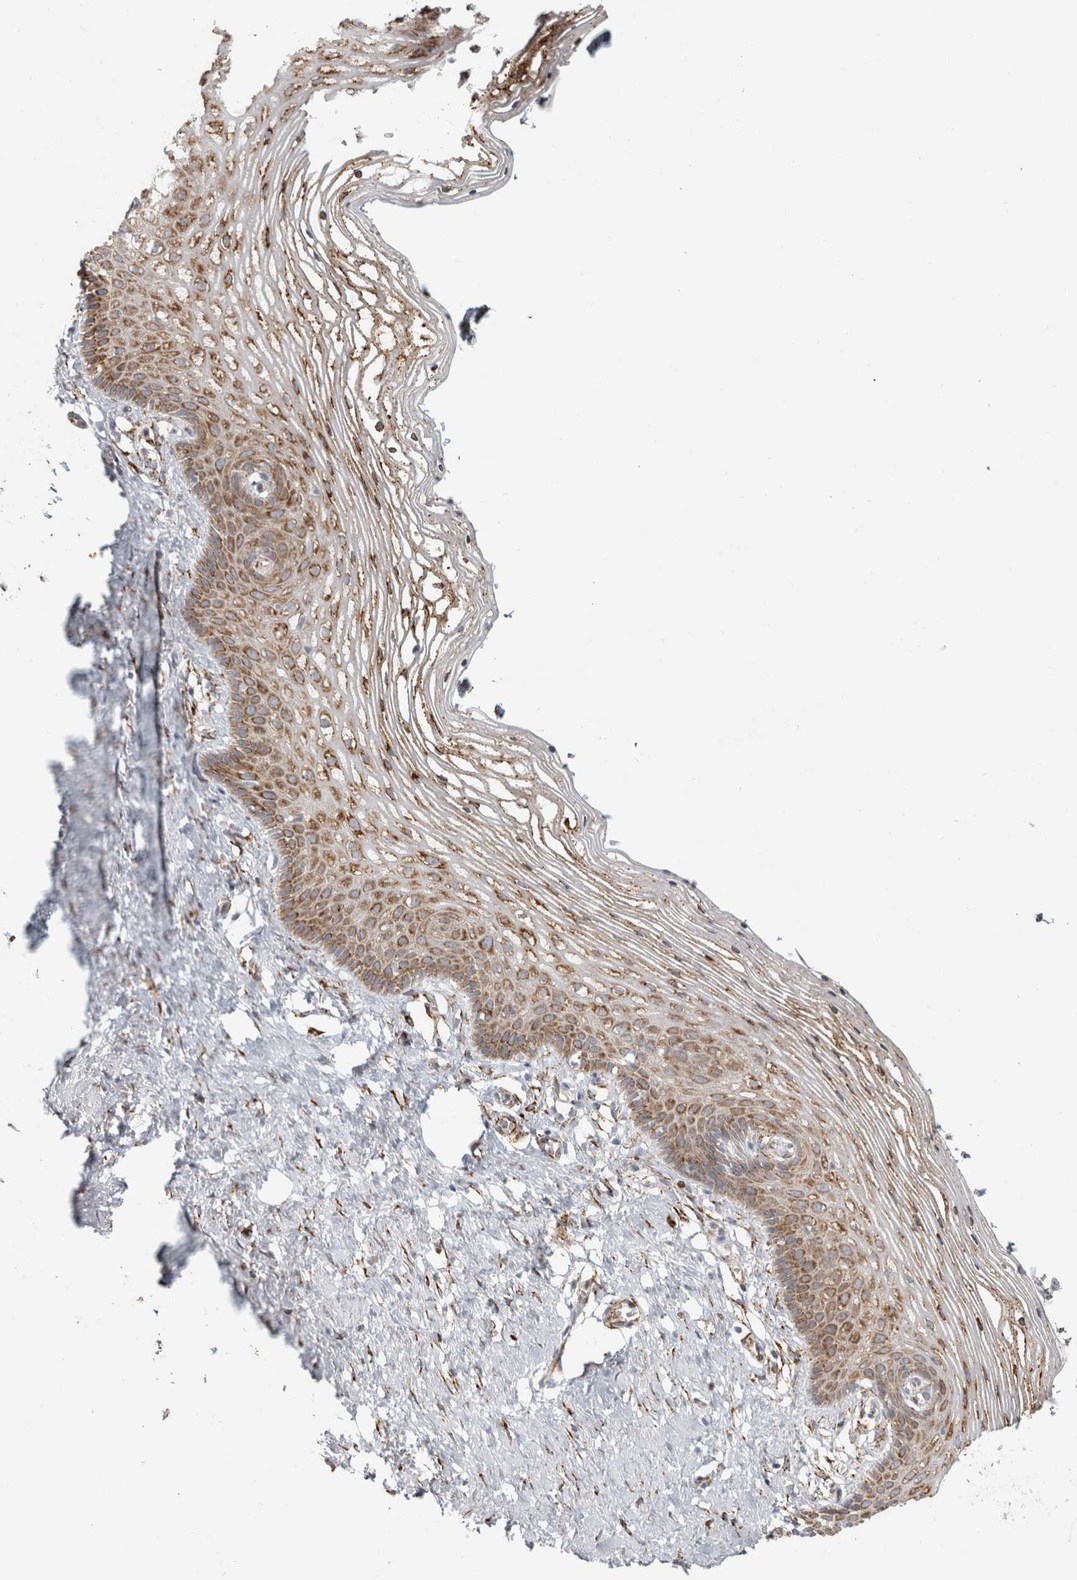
{"staining": {"intensity": "moderate", "quantity": ">75%", "location": "cytoplasmic/membranous"}, "tissue": "vagina", "cell_type": "Squamous epithelial cells", "image_type": "normal", "snomed": [{"axis": "morphology", "description": "Normal tissue, NOS"}, {"axis": "topography", "description": "Vagina"}], "caption": "IHC of benign vagina displays medium levels of moderate cytoplasmic/membranous expression in about >75% of squamous epithelial cells.", "gene": "OSTN", "patient": {"sex": "female", "age": 32}}